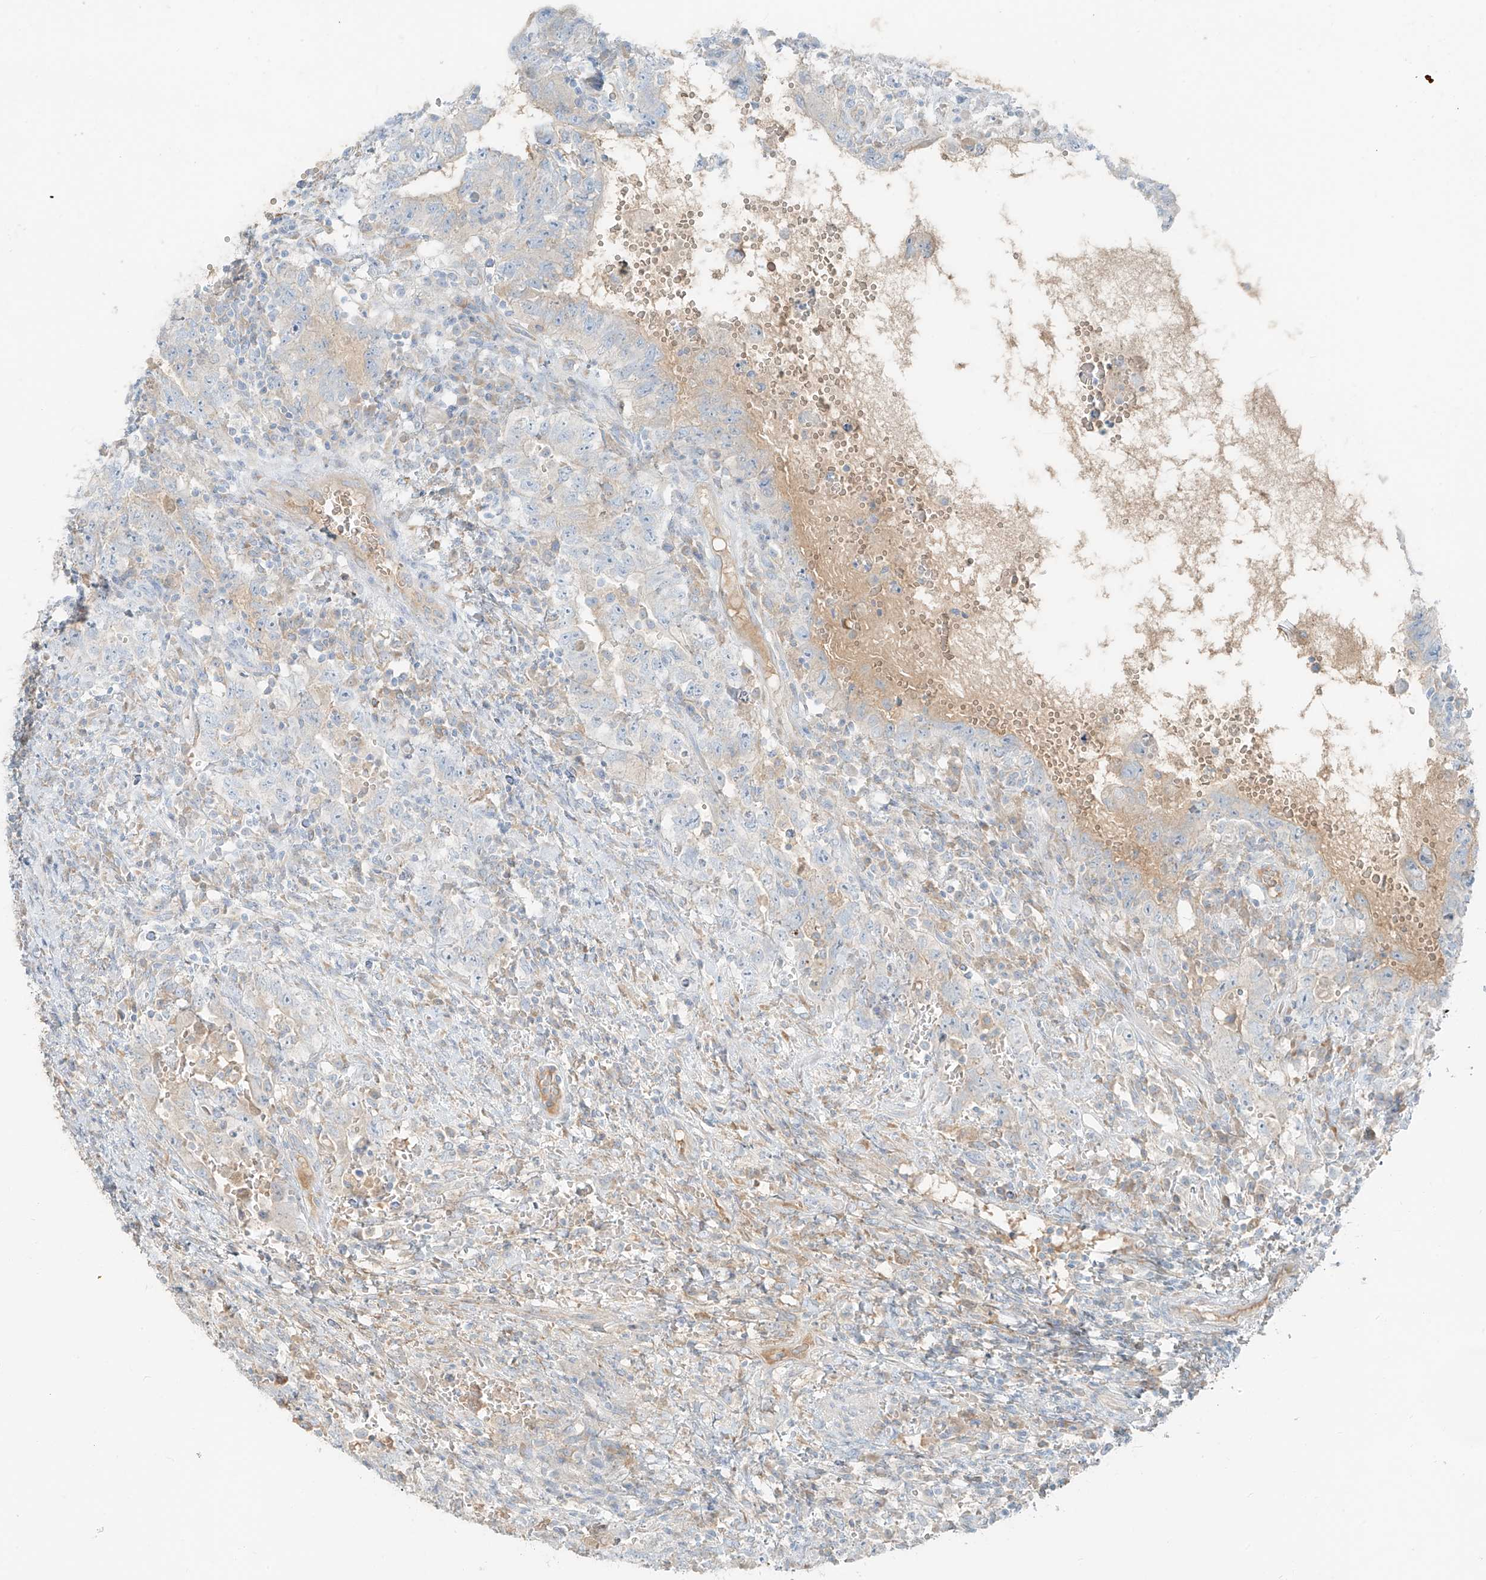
{"staining": {"intensity": "weak", "quantity": "<25%", "location": "cytoplasmic/membranous"}, "tissue": "testis cancer", "cell_type": "Tumor cells", "image_type": "cancer", "snomed": [{"axis": "morphology", "description": "Carcinoma, Embryonal, NOS"}, {"axis": "topography", "description": "Testis"}], "caption": "A micrograph of testis embryonal carcinoma stained for a protein shows no brown staining in tumor cells.", "gene": "FSTL1", "patient": {"sex": "male", "age": 26}}